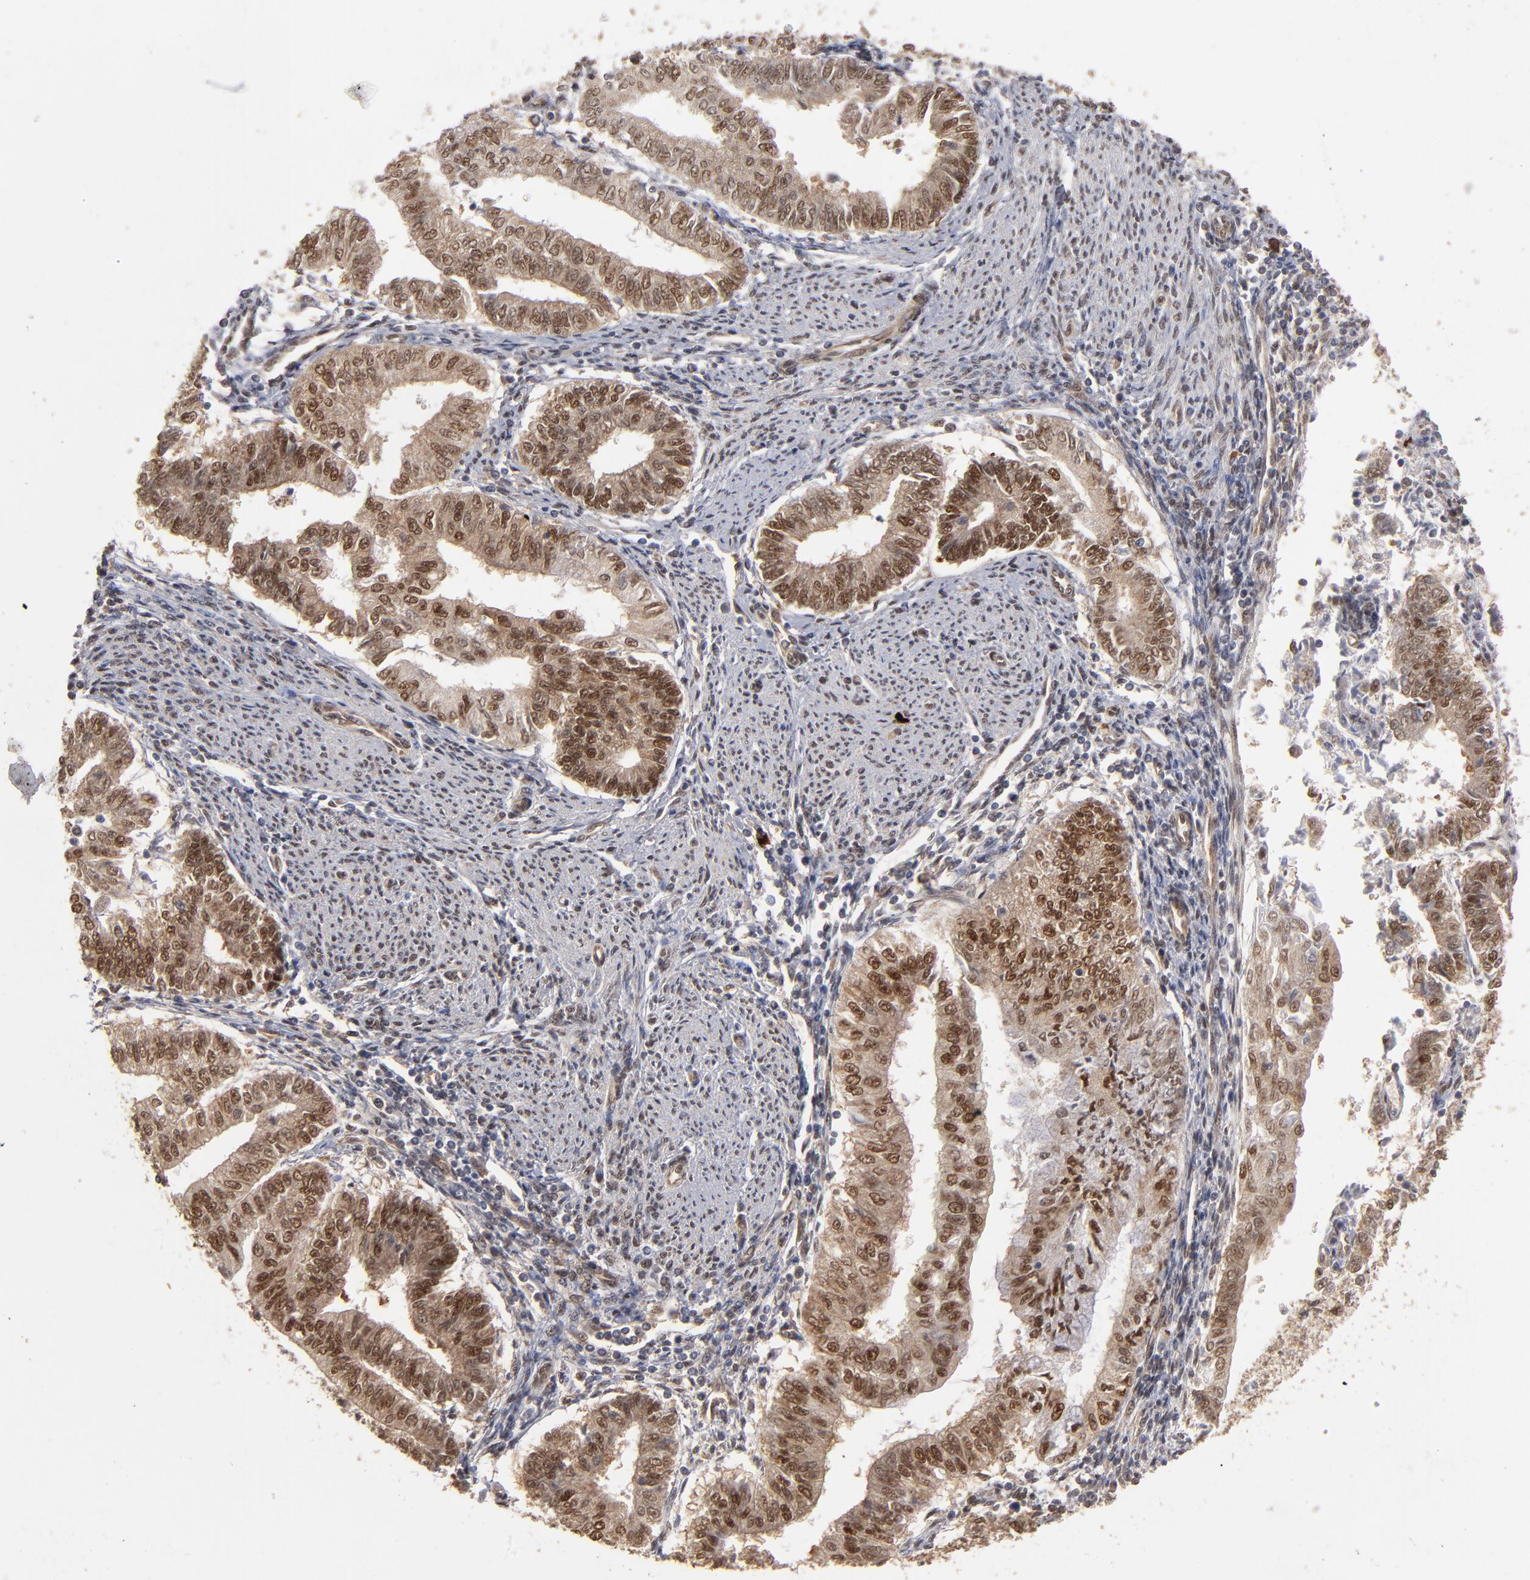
{"staining": {"intensity": "moderate", "quantity": ">75%", "location": "cytoplasmic/membranous,nuclear"}, "tissue": "endometrial cancer", "cell_type": "Tumor cells", "image_type": "cancer", "snomed": [{"axis": "morphology", "description": "Adenocarcinoma, NOS"}, {"axis": "topography", "description": "Endometrium"}], "caption": "Protein expression analysis of human endometrial adenocarcinoma reveals moderate cytoplasmic/membranous and nuclear staining in about >75% of tumor cells. (DAB IHC, brown staining for protein, blue staining for nuclei).", "gene": "HUWE1", "patient": {"sex": "female", "age": 66}}